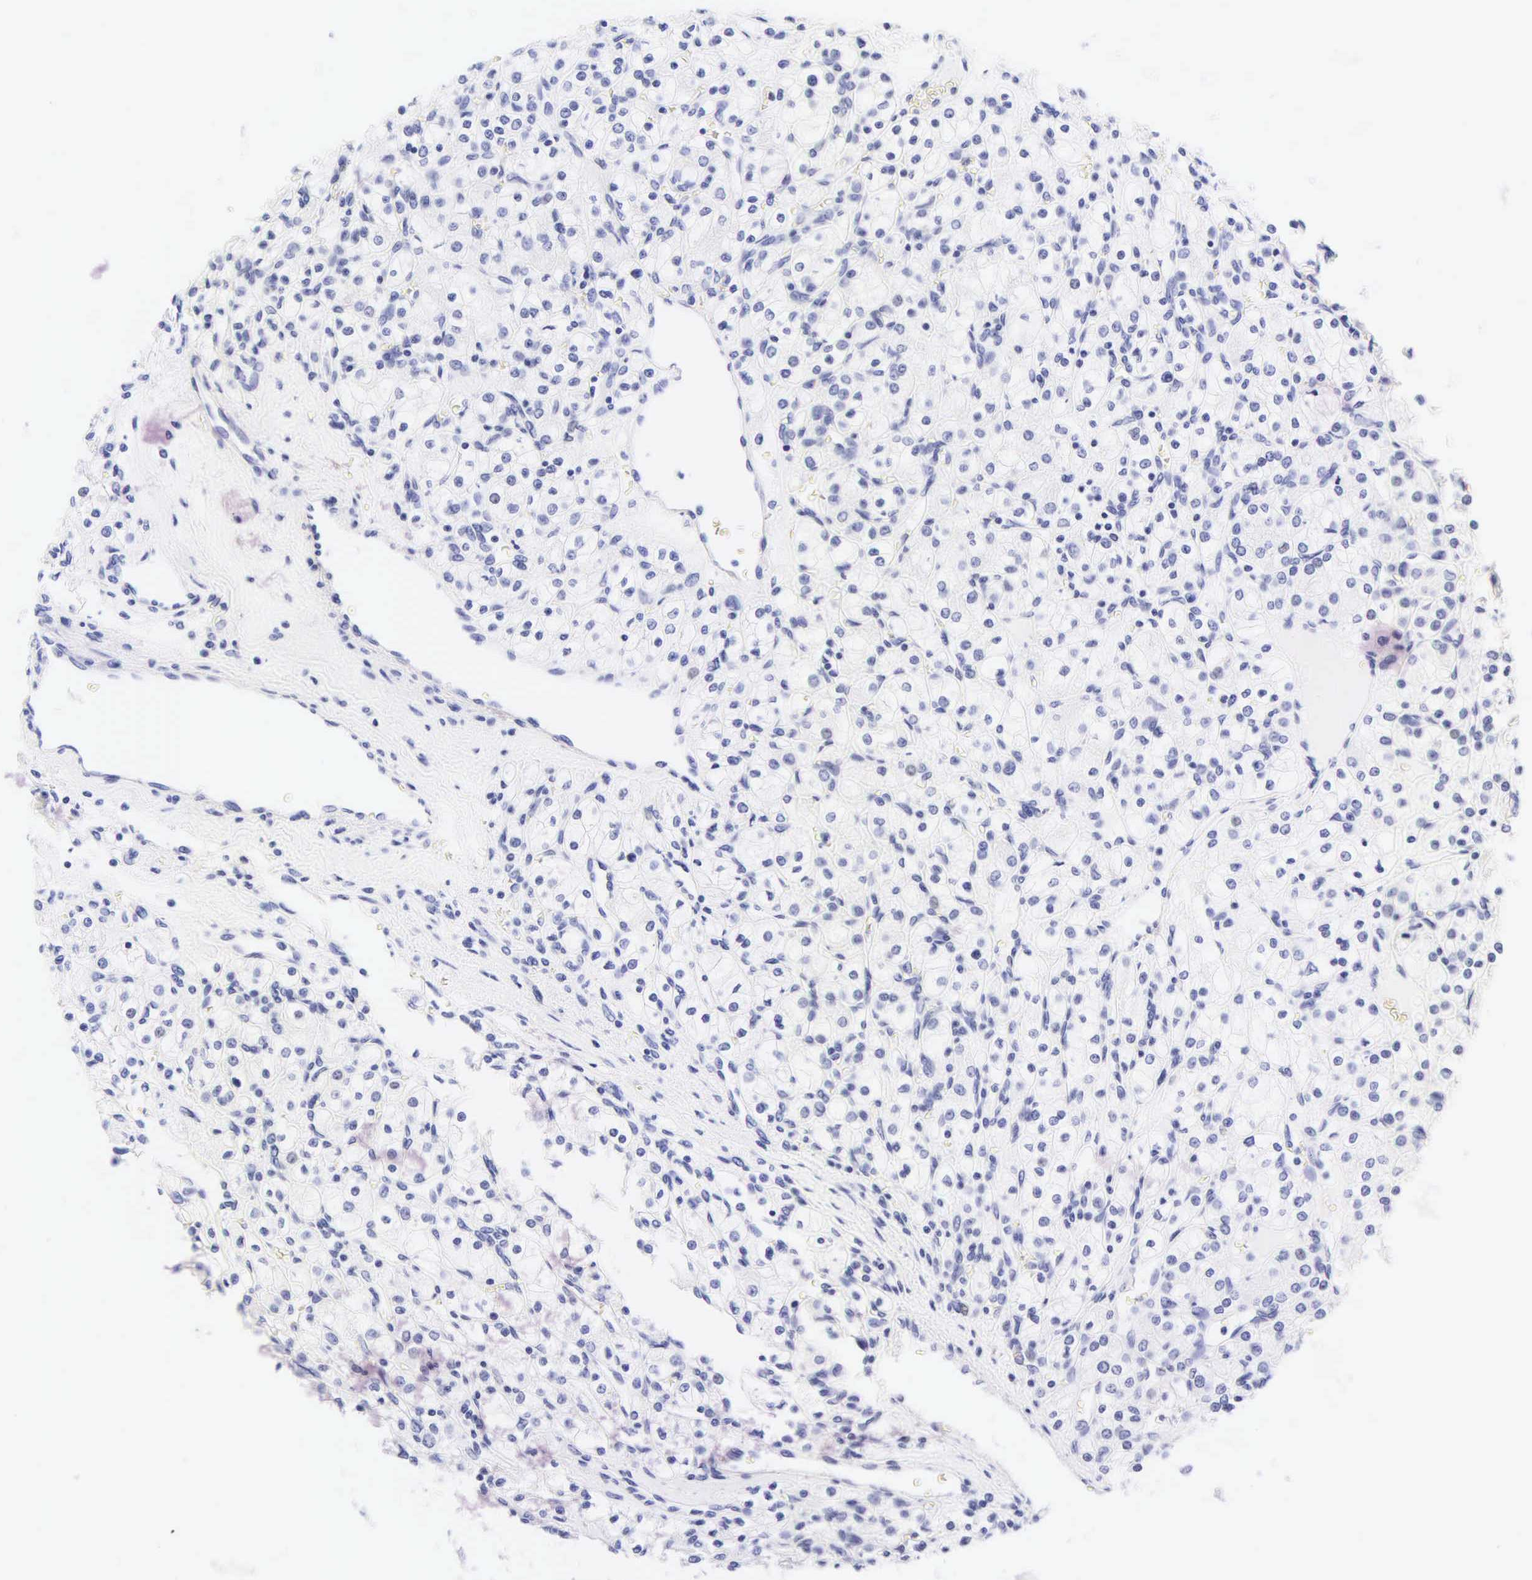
{"staining": {"intensity": "negative", "quantity": "none", "location": "none"}, "tissue": "renal cancer", "cell_type": "Tumor cells", "image_type": "cancer", "snomed": [{"axis": "morphology", "description": "Adenocarcinoma, NOS"}, {"axis": "topography", "description": "Kidney"}], "caption": "Immunohistochemistry (IHC) of adenocarcinoma (renal) displays no positivity in tumor cells.", "gene": "KRT20", "patient": {"sex": "female", "age": 62}}